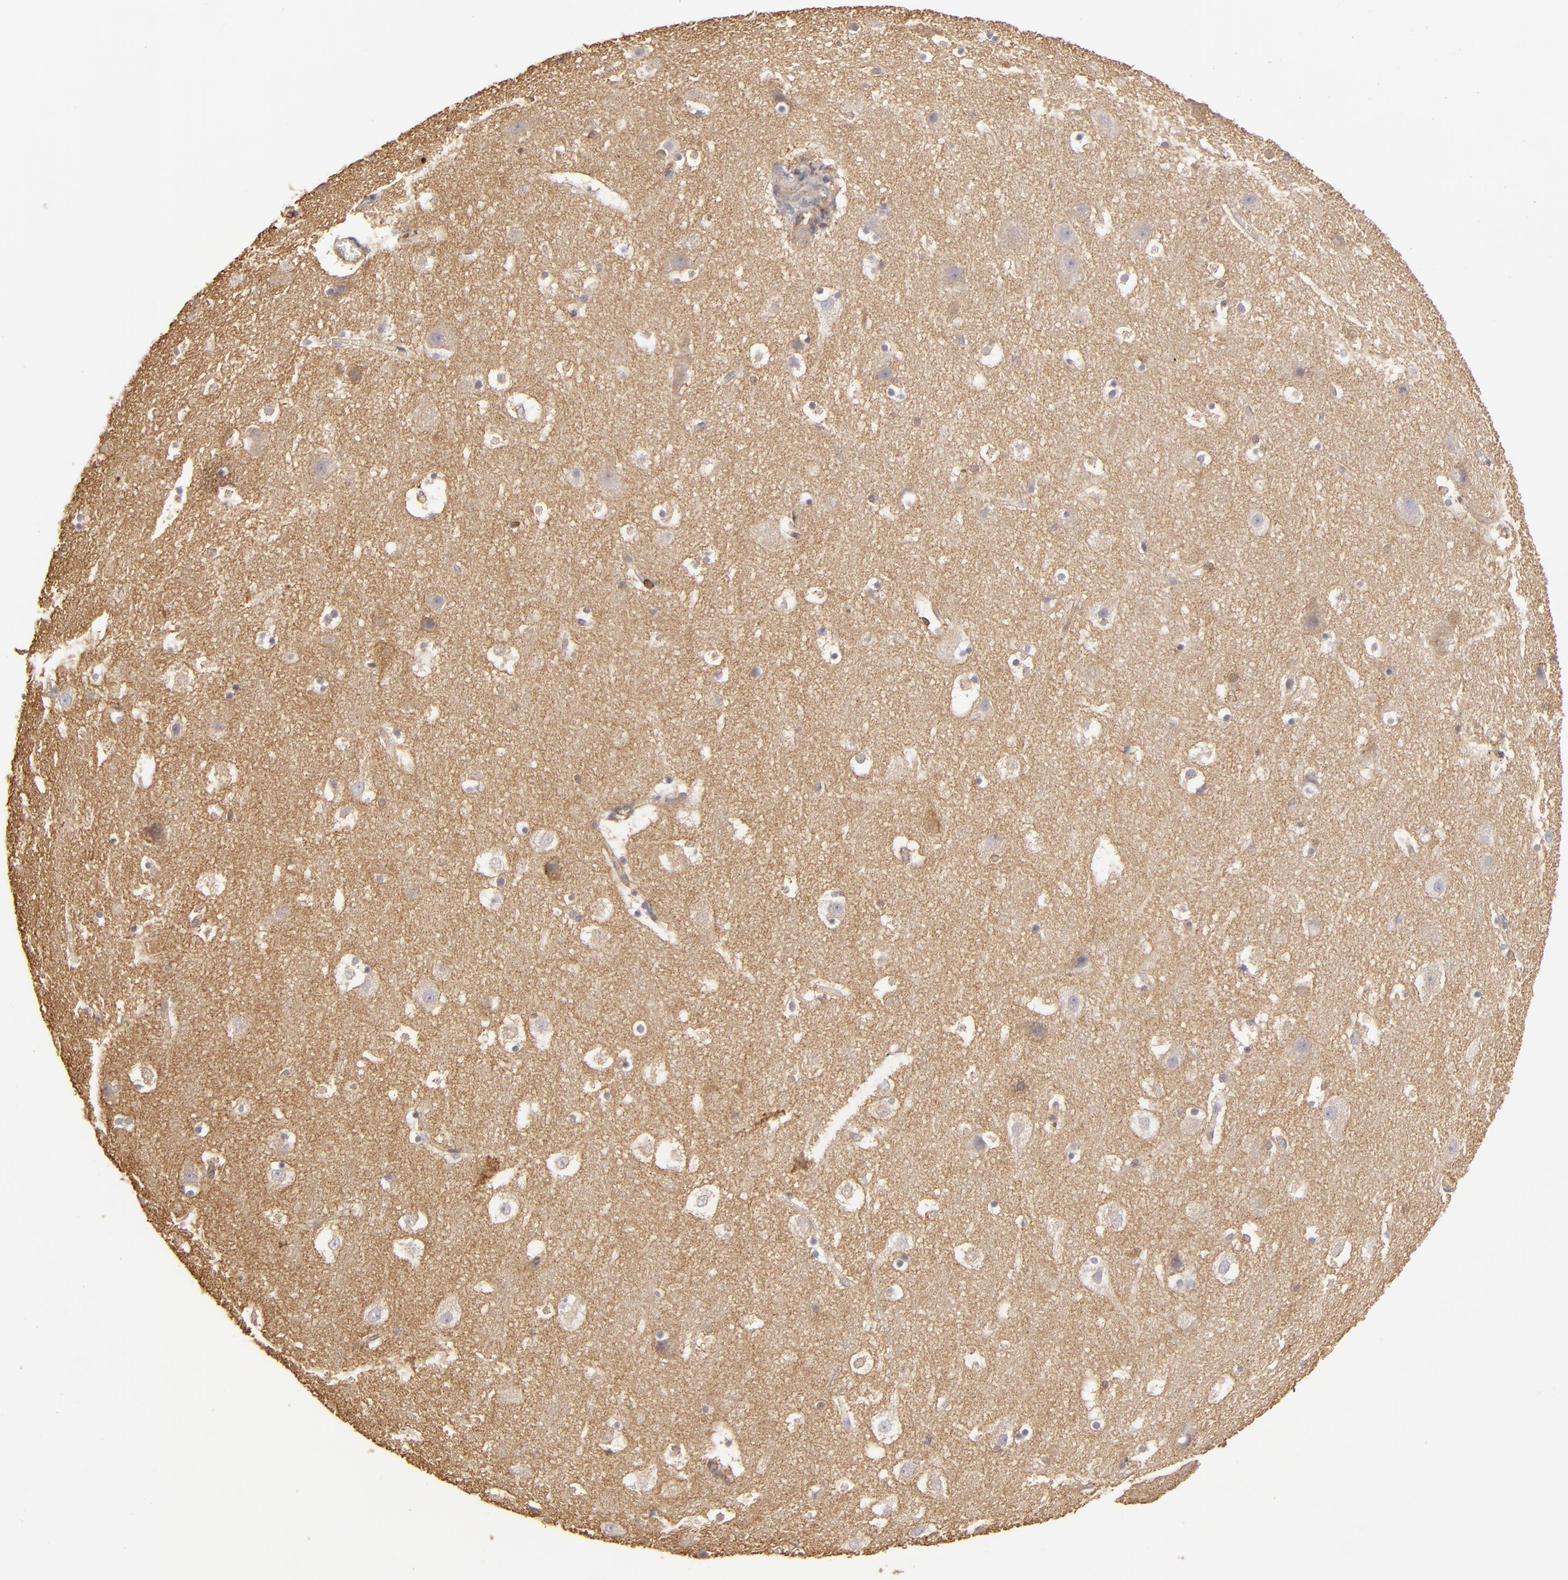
{"staining": {"intensity": "moderate", "quantity": "25%-75%", "location": "cytoplasmic/membranous"}, "tissue": "cerebral cortex", "cell_type": "Endothelial cells", "image_type": "normal", "snomed": [{"axis": "morphology", "description": "Normal tissue, NOS"}, {"axis": "topography", "description": "Cerebral cortex"}], "caption": "Immunohistochemistry (IHC) (DAB (3,3'-diaminobenzidine)) staining of unremarkable cerebral cortex exhibits moderate cytoplasmic/membranous protein expression in about 25%-75% of endothelial cells. (Stains: DAB in brown, nuclei in blue, Microscopy: brightfield microscopy at high magnification).", "gene": "ACTB", "patient": {"sex": "male", "age": 45}}